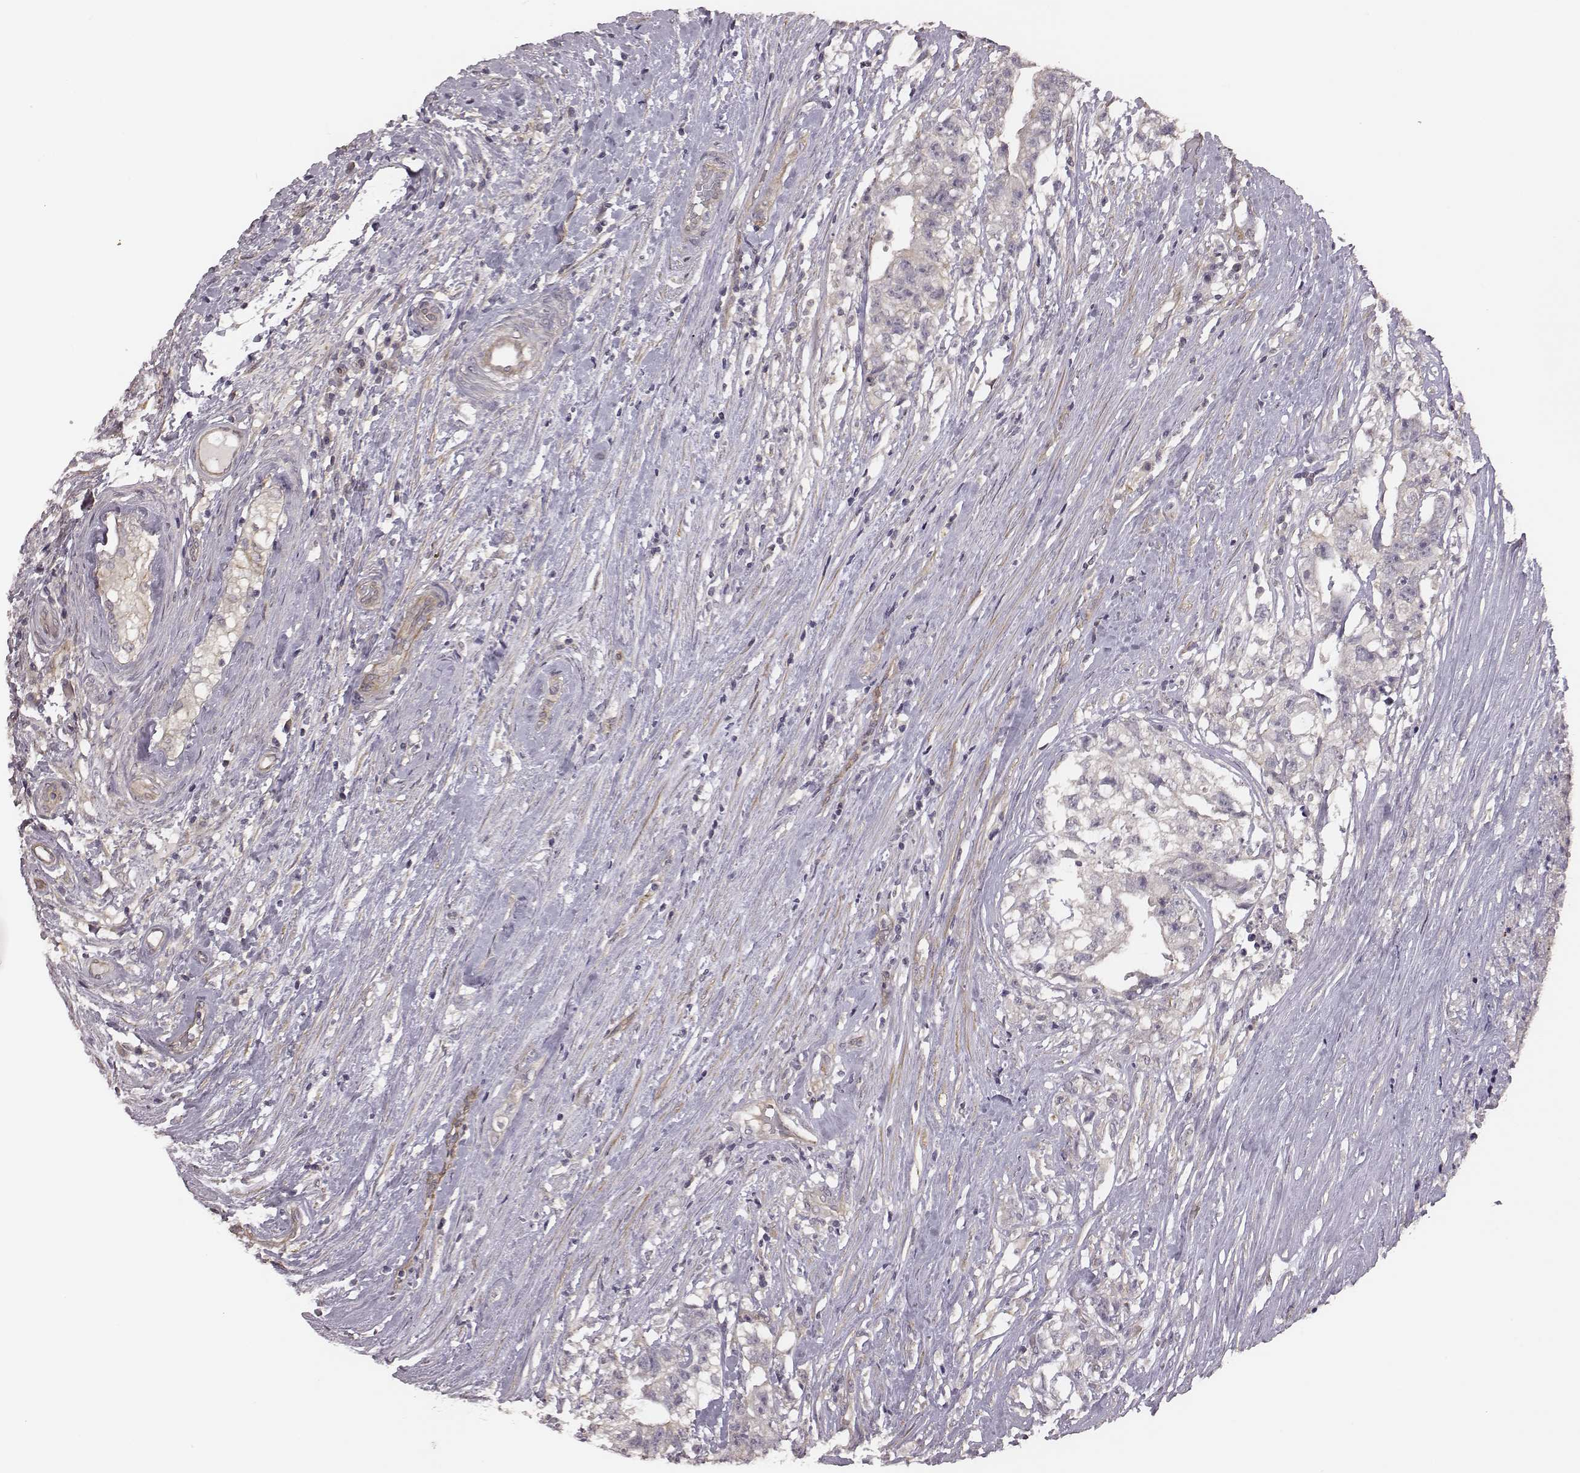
{"staining": {"intensity": "negative", "quantity": "none", "location": "none"}, "tissue": "testis cancer", "cell_type": "Tumor cells", "image_type": "cancer", "snomed": [{"axis": "morphology", "description": "Seminoma, NOS"}, {"axis": "morphology", "description": "Carcinoma, Embryonal, NOS"}, {"axis": "topography", "description": "Testis"}], "caption": "Immunohistochemistry of testis seminoma reveals no expression in tumor cells. (Brightfield microscopy of DAB (3,3'-diaminobenzidine) immunohistochemistry at high magnification).", "gene": "SCARF1", "patient": {"sex": "male", "age": 41}}